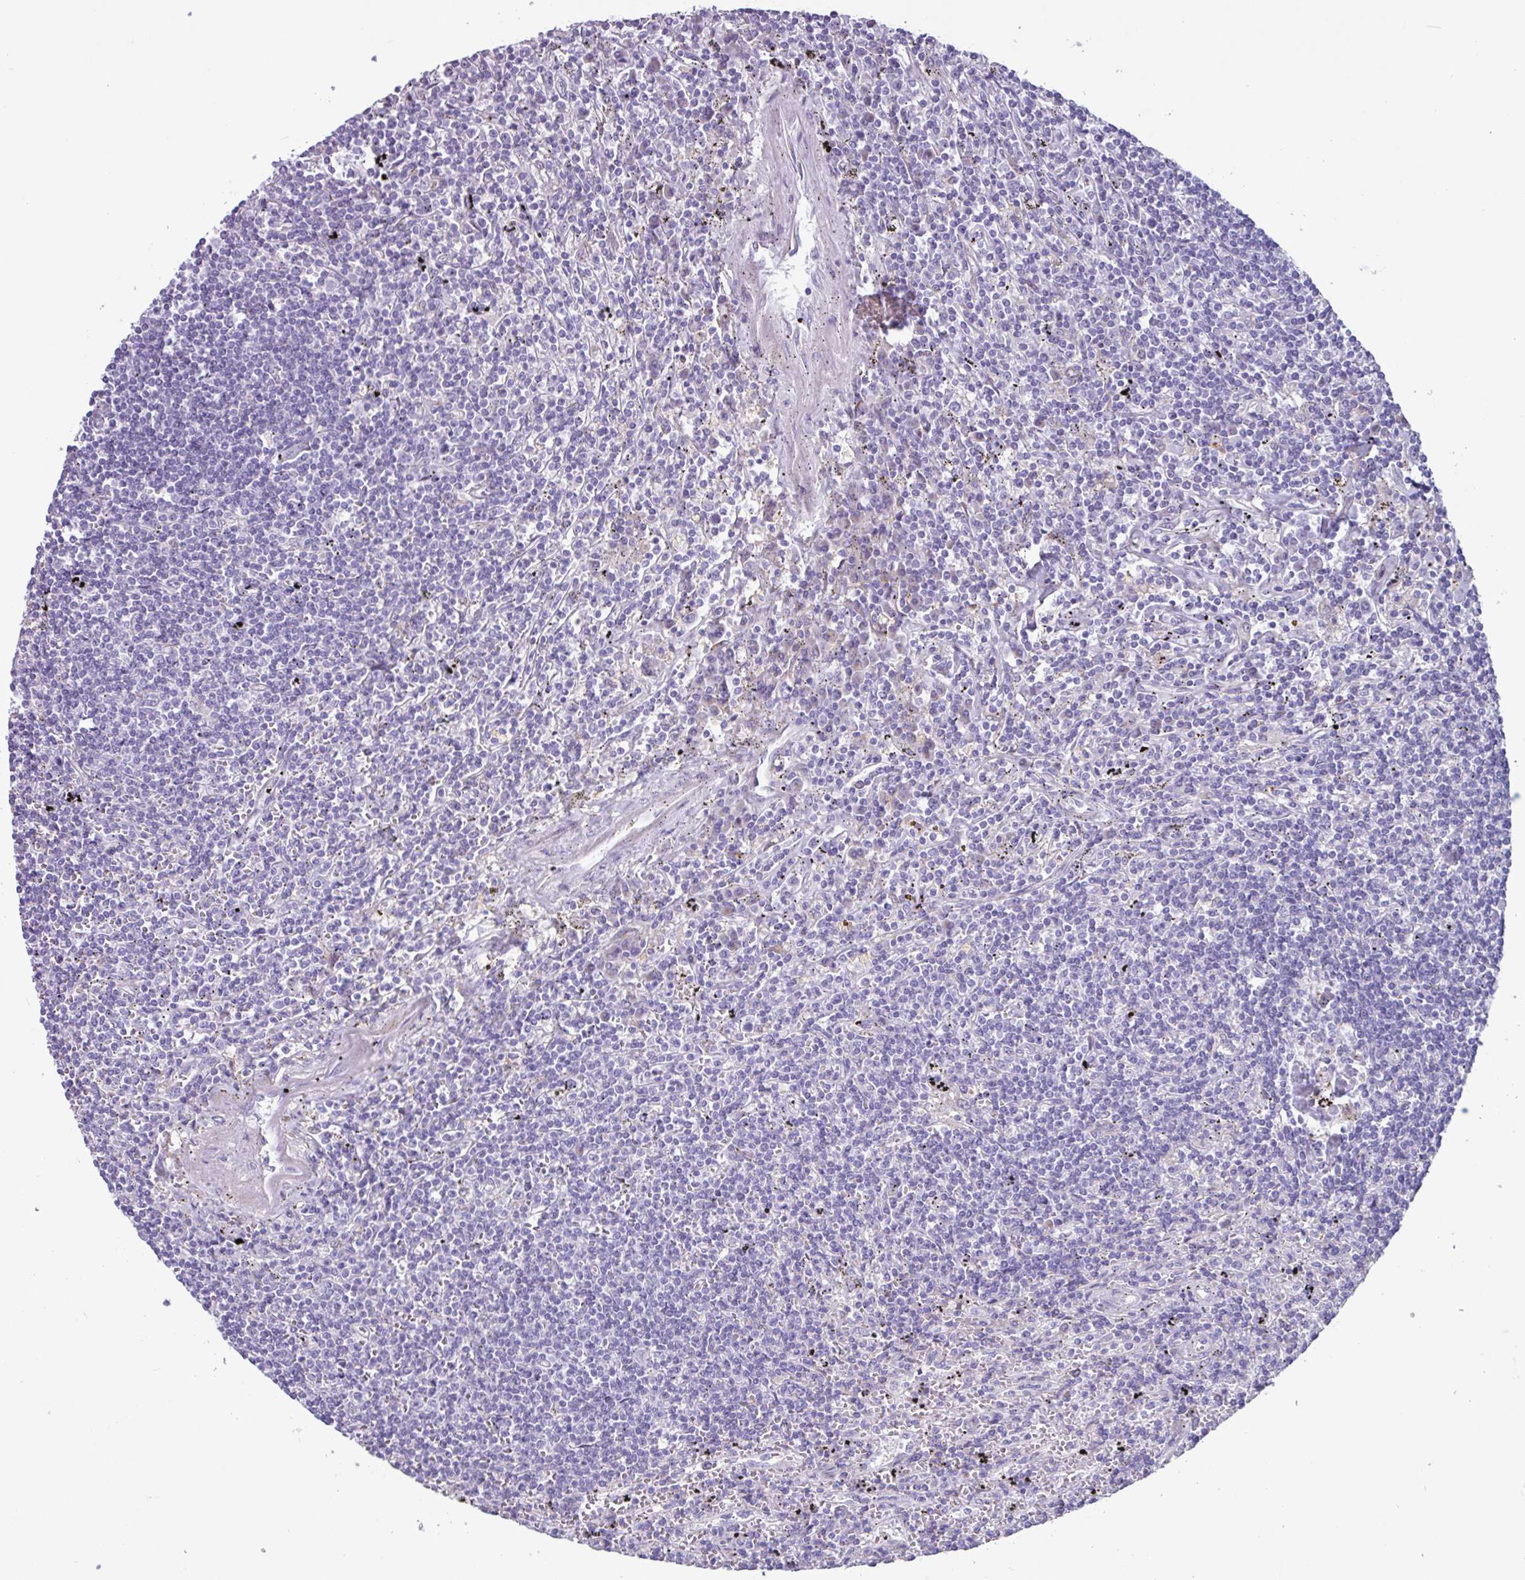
{"staining": {"intensity": "negative", "quantity": "none", "location": "none"}, "tissue": "lymphoma", "cell_type": "Tumor cells", "image_type": "cancer", "snomed": [{"axis": "morphology", "description": "Malignant lymphoma, non-Hodgkin's type, Low grade"}, {"axis": "topography", "description": "Spleen"}], "caption": "Lymphoma was stained to show a protein in brown. There is no significant staining in tumor cells.", "gene": "ADGRE1", "patient": {"sex": "male", "age": 76}}